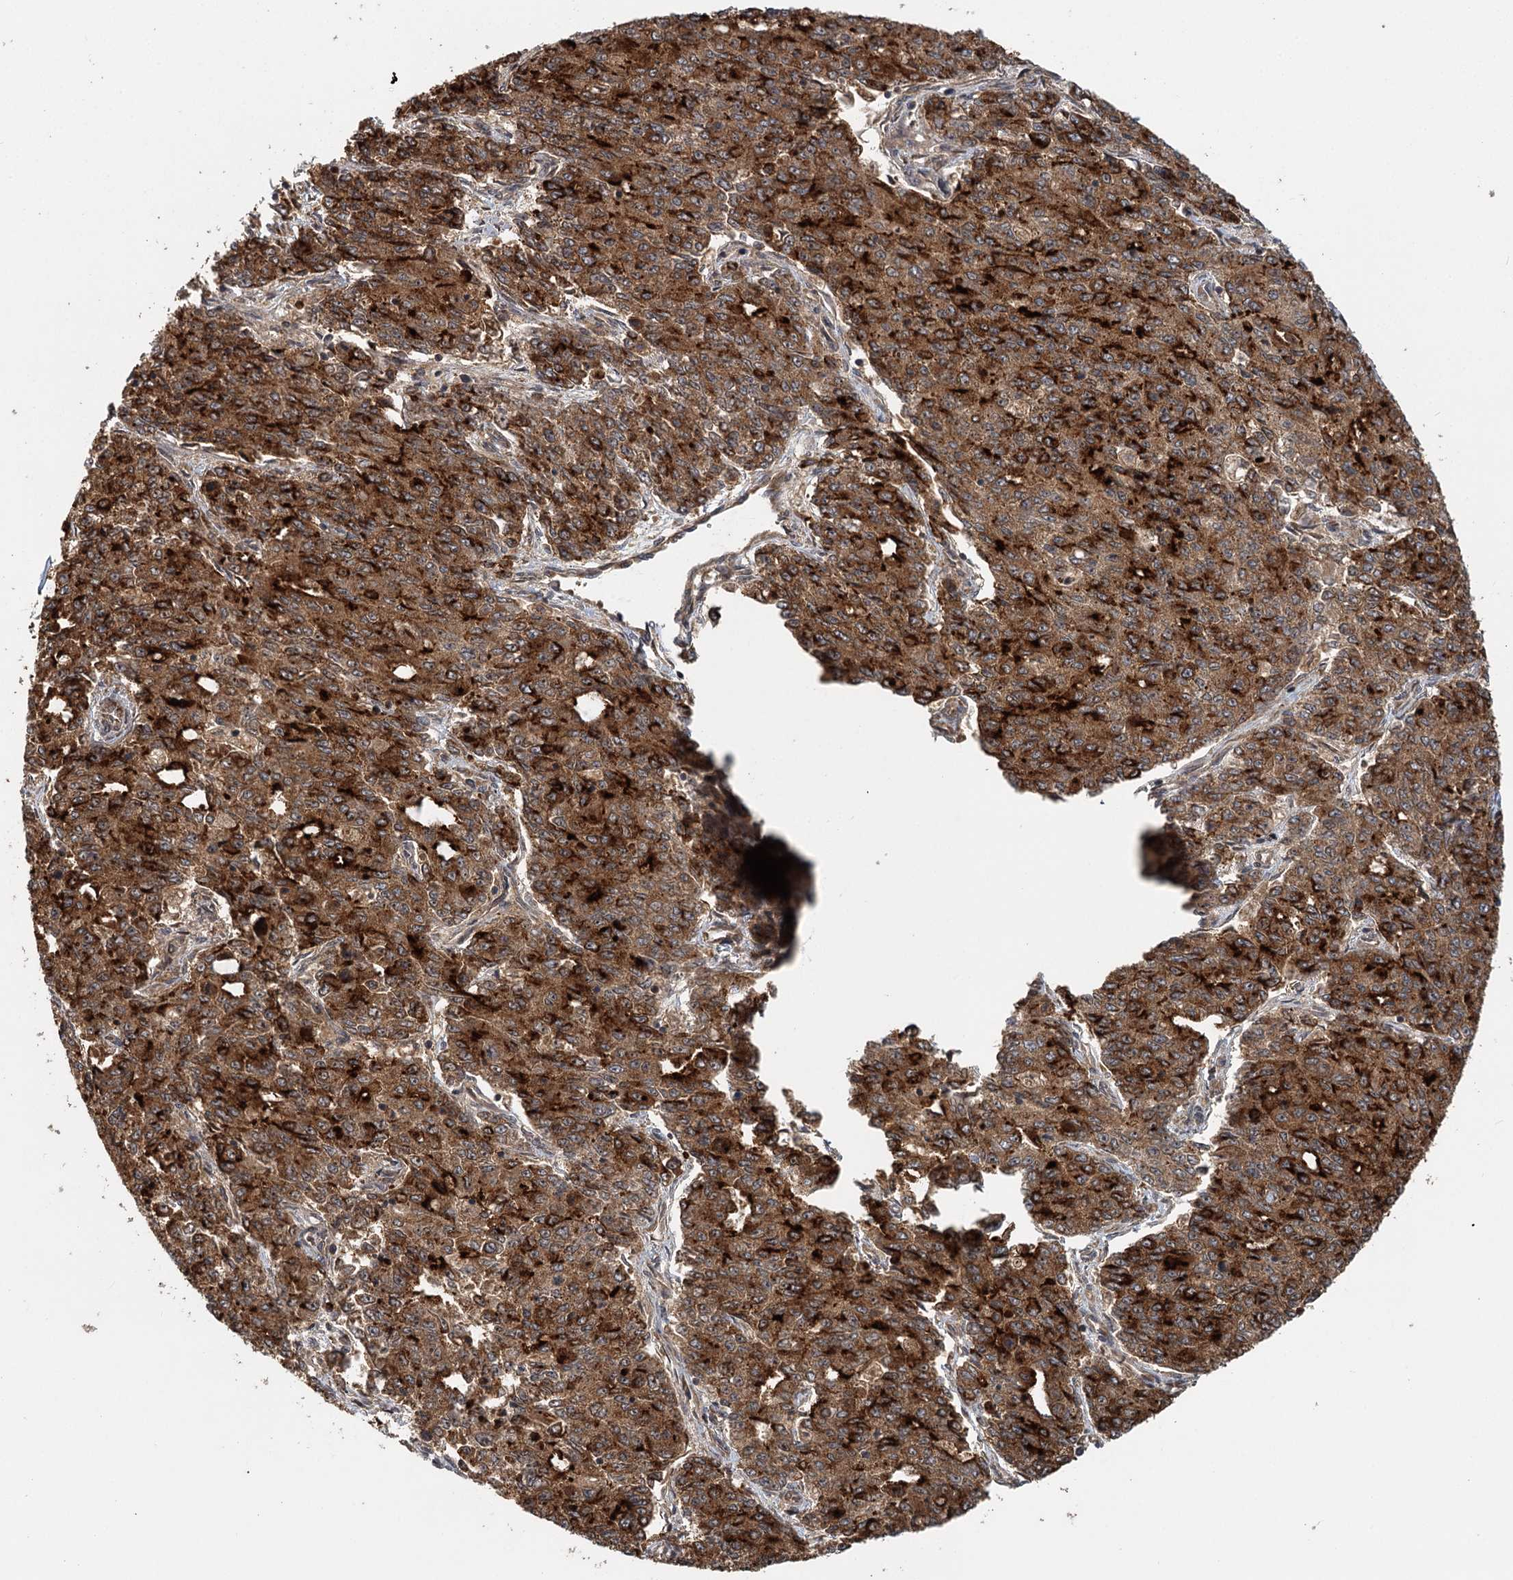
{"staining": {"intensity": "strong", "quantity": ">75%", "location": "cytoplasmic/membranous"}, "tissue": "endometrial cancer", "cell_type": "Tumor cells", "image_type": "cancer", "snomed": [{"axis": "morphology", "description": "Adenocarcinoma, NOS"}, {"axis": "topography", "description": "Endometrium"}], "caption": "Endometrial cancer stained with DAB (3,3'-diaminobenzidine) IHC reveals high levels of strong cytoplasmic/membranous positivity in about >75% of tumor cells.", "gene": "RNF111", "patient": {"sex": "female", "age": 50}}